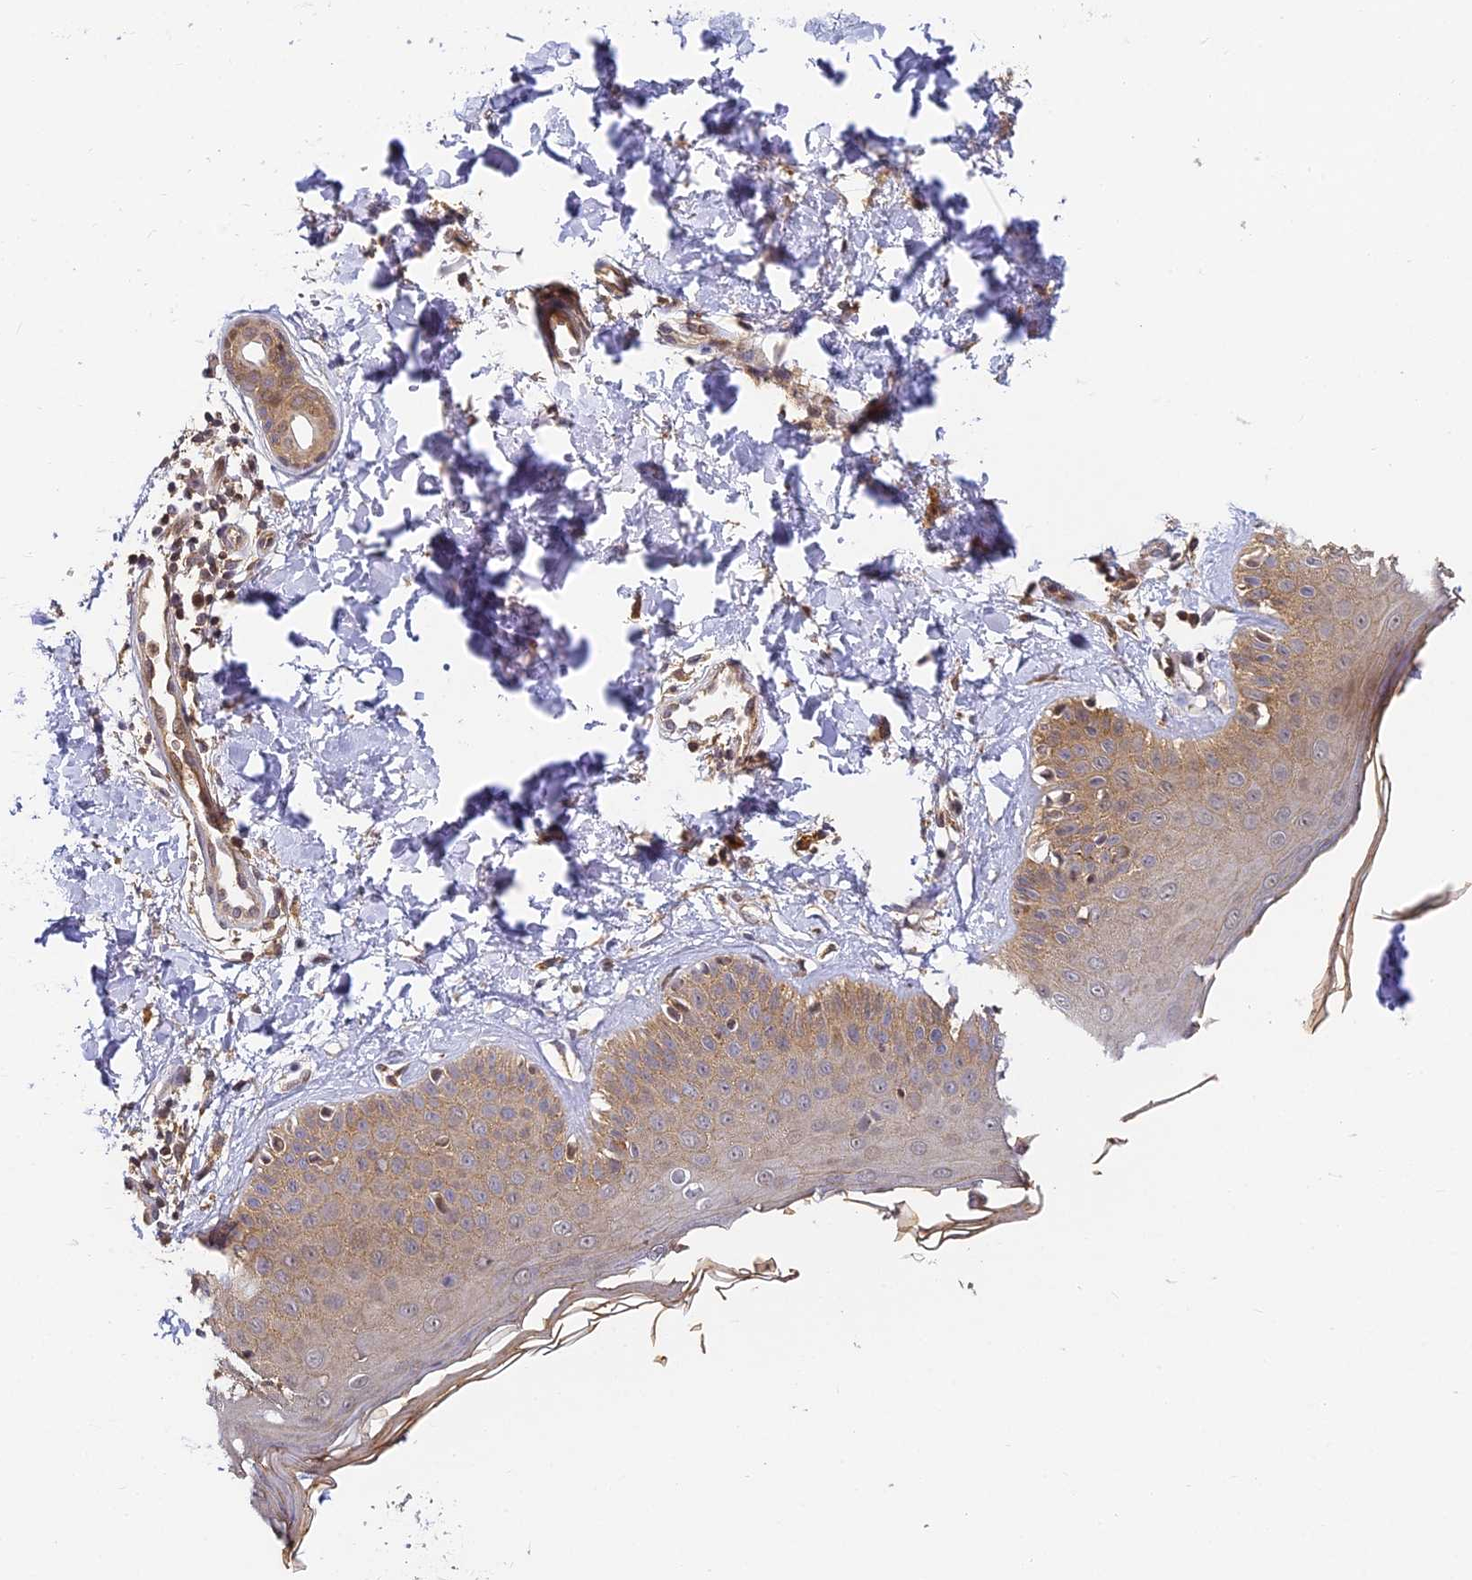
{"staining": {"intensity": "weak", "quantity": ">75%", "location": "cytoplasmic/membranous"}, "tissue": "skin", "cell_type": "Fibroblasts", "image_type": "normal", "snomed": [{"axis": "morphology", "description": "Normal tissue, NOS"}, {"axis": "topography", "description": "Skin"}], "caption": "Fibroblasts reveal low levels of weak cytoplasmic/membranous staining in about >75% of cells in normal human skin. (Brightfield microscopy of DAB IHC at high magnification).", "gene": "ENSG00000268870", "patient": {"sex": "male", "age": 52}}